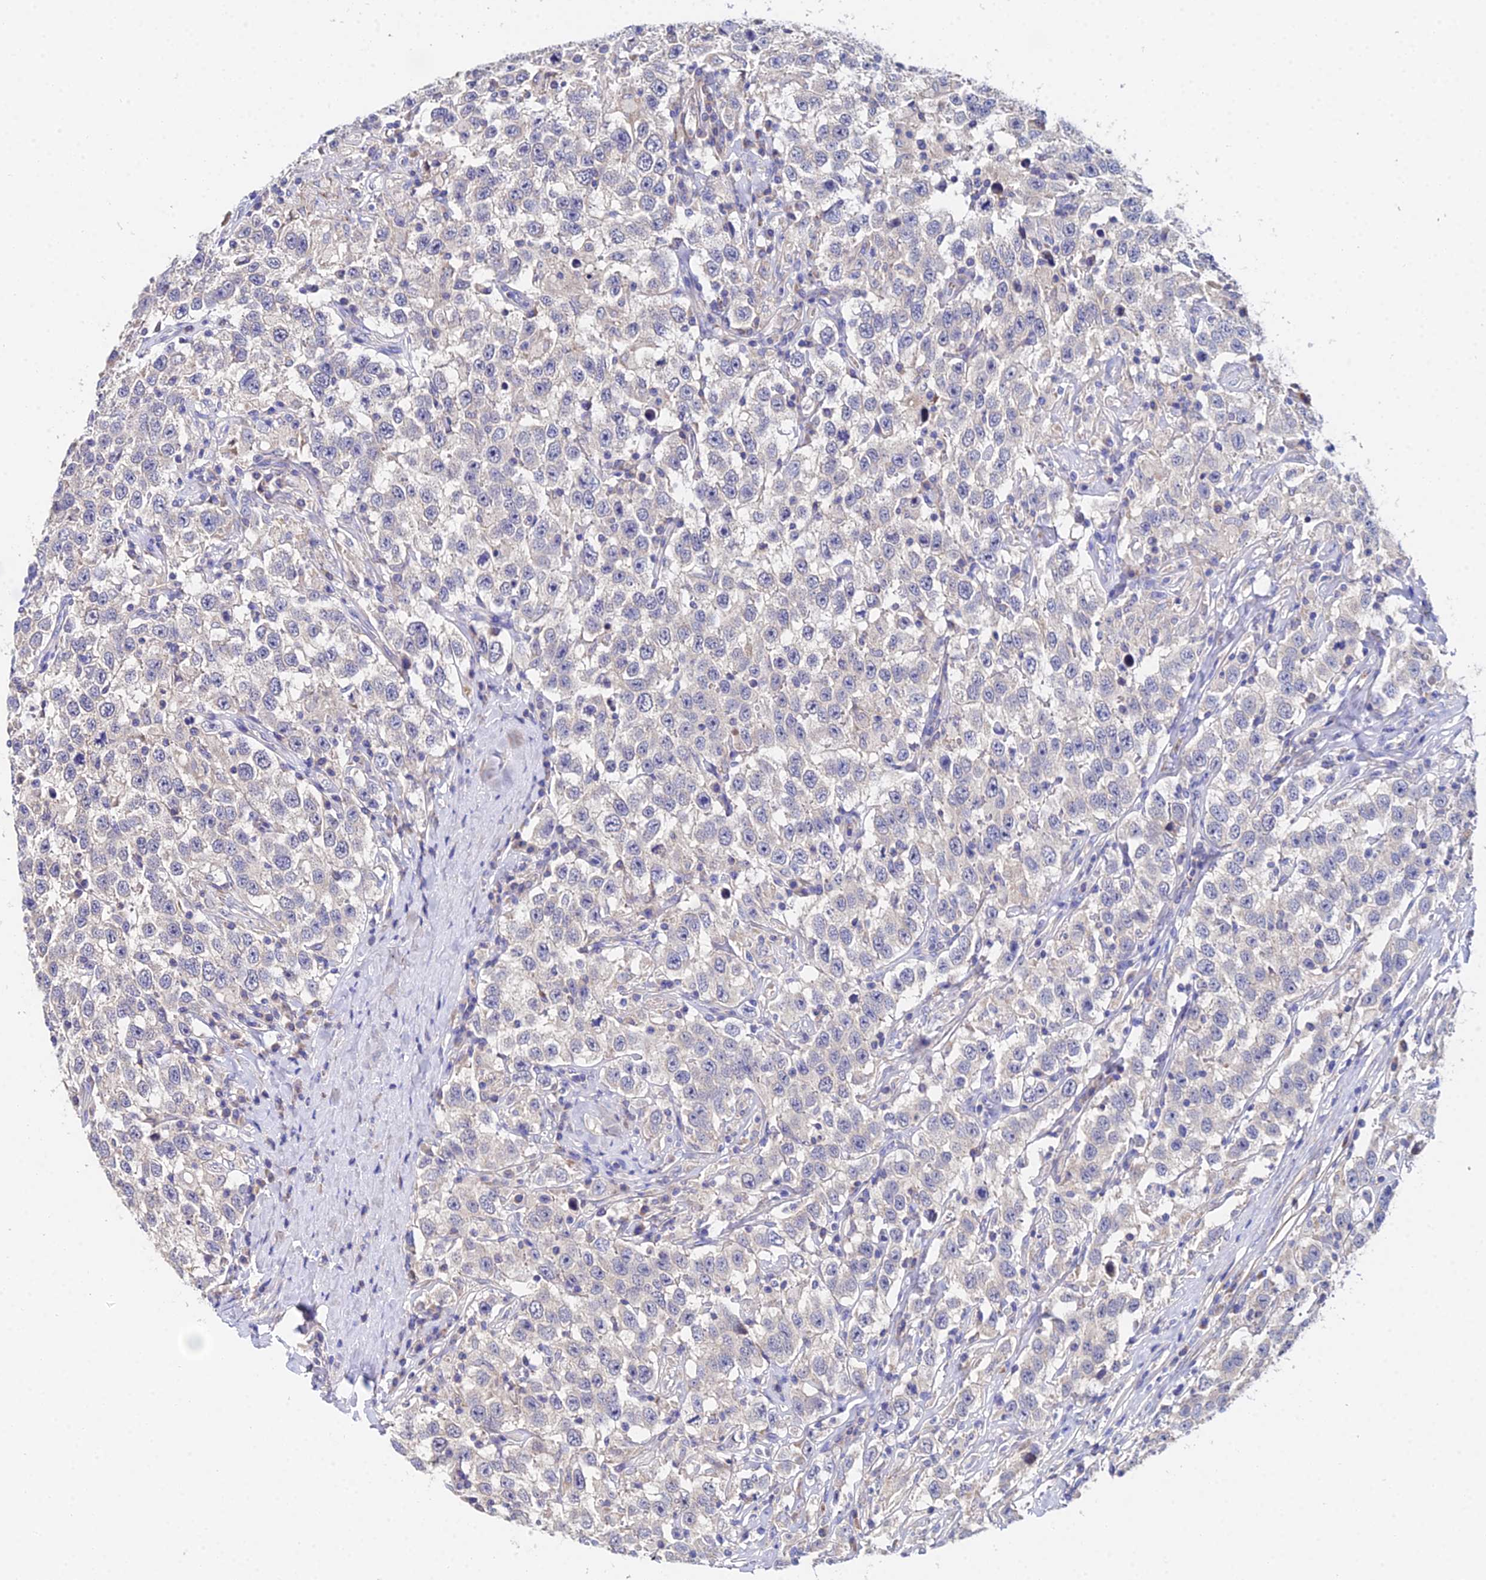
{"staining": {"intensity": "negative", "quantity": "none", "location": "none"}, "tissue": "testis cancer", "cell_type": "Tumor cells", "image_type": "cancer", "snomed": [{"axis": "morphology", "description": "Seminoma, NOS"}, {"axis": "topography", "description": "Testis"}], "caption": "Tumor cells are negative for brown protein staining in seminoma (testis).", "gene": "UBE2L3", "patient": {"sex": "male", "age": 41}}